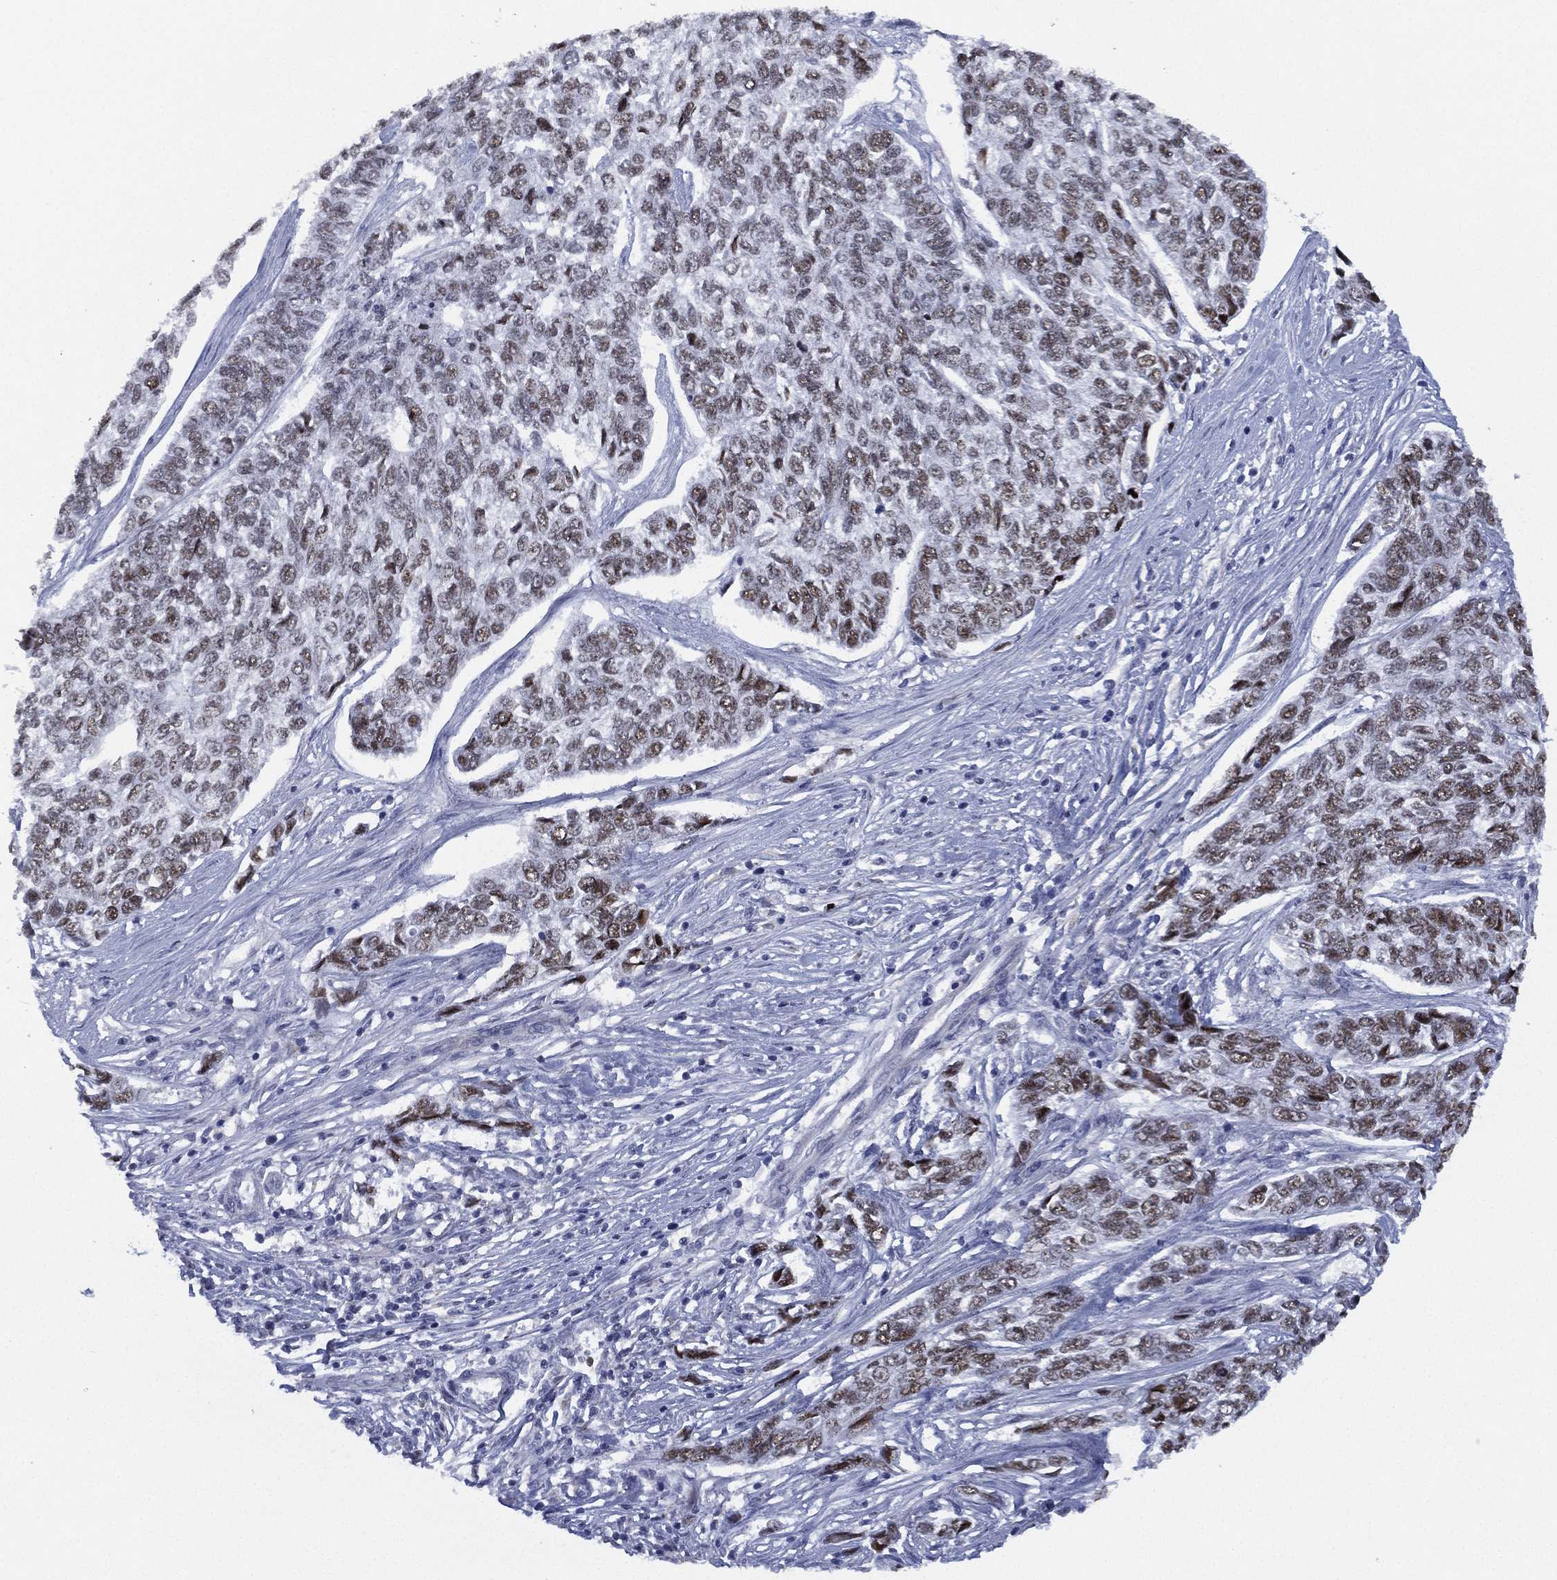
{"staining": {"intensity": "moderate", "quantity": "25%-75%", "location": "nuclear"}, "tissue": "skin cancer", "cell_type": "Tumor cells", "image_type": "cancer", "snomed": [{"axis": "morphology", "description": "Basal cell carcinoma"}, {"axis": "topography", "description": "Skin"}], "caption": "Protein expression analysis of human basal cell carcinoma (skin) reveals moderate nuclear positivity in approximately 25%-75% of tumor cells.", "gene": "ZNF711", "patient": {"sex": "female", "age": 65}}